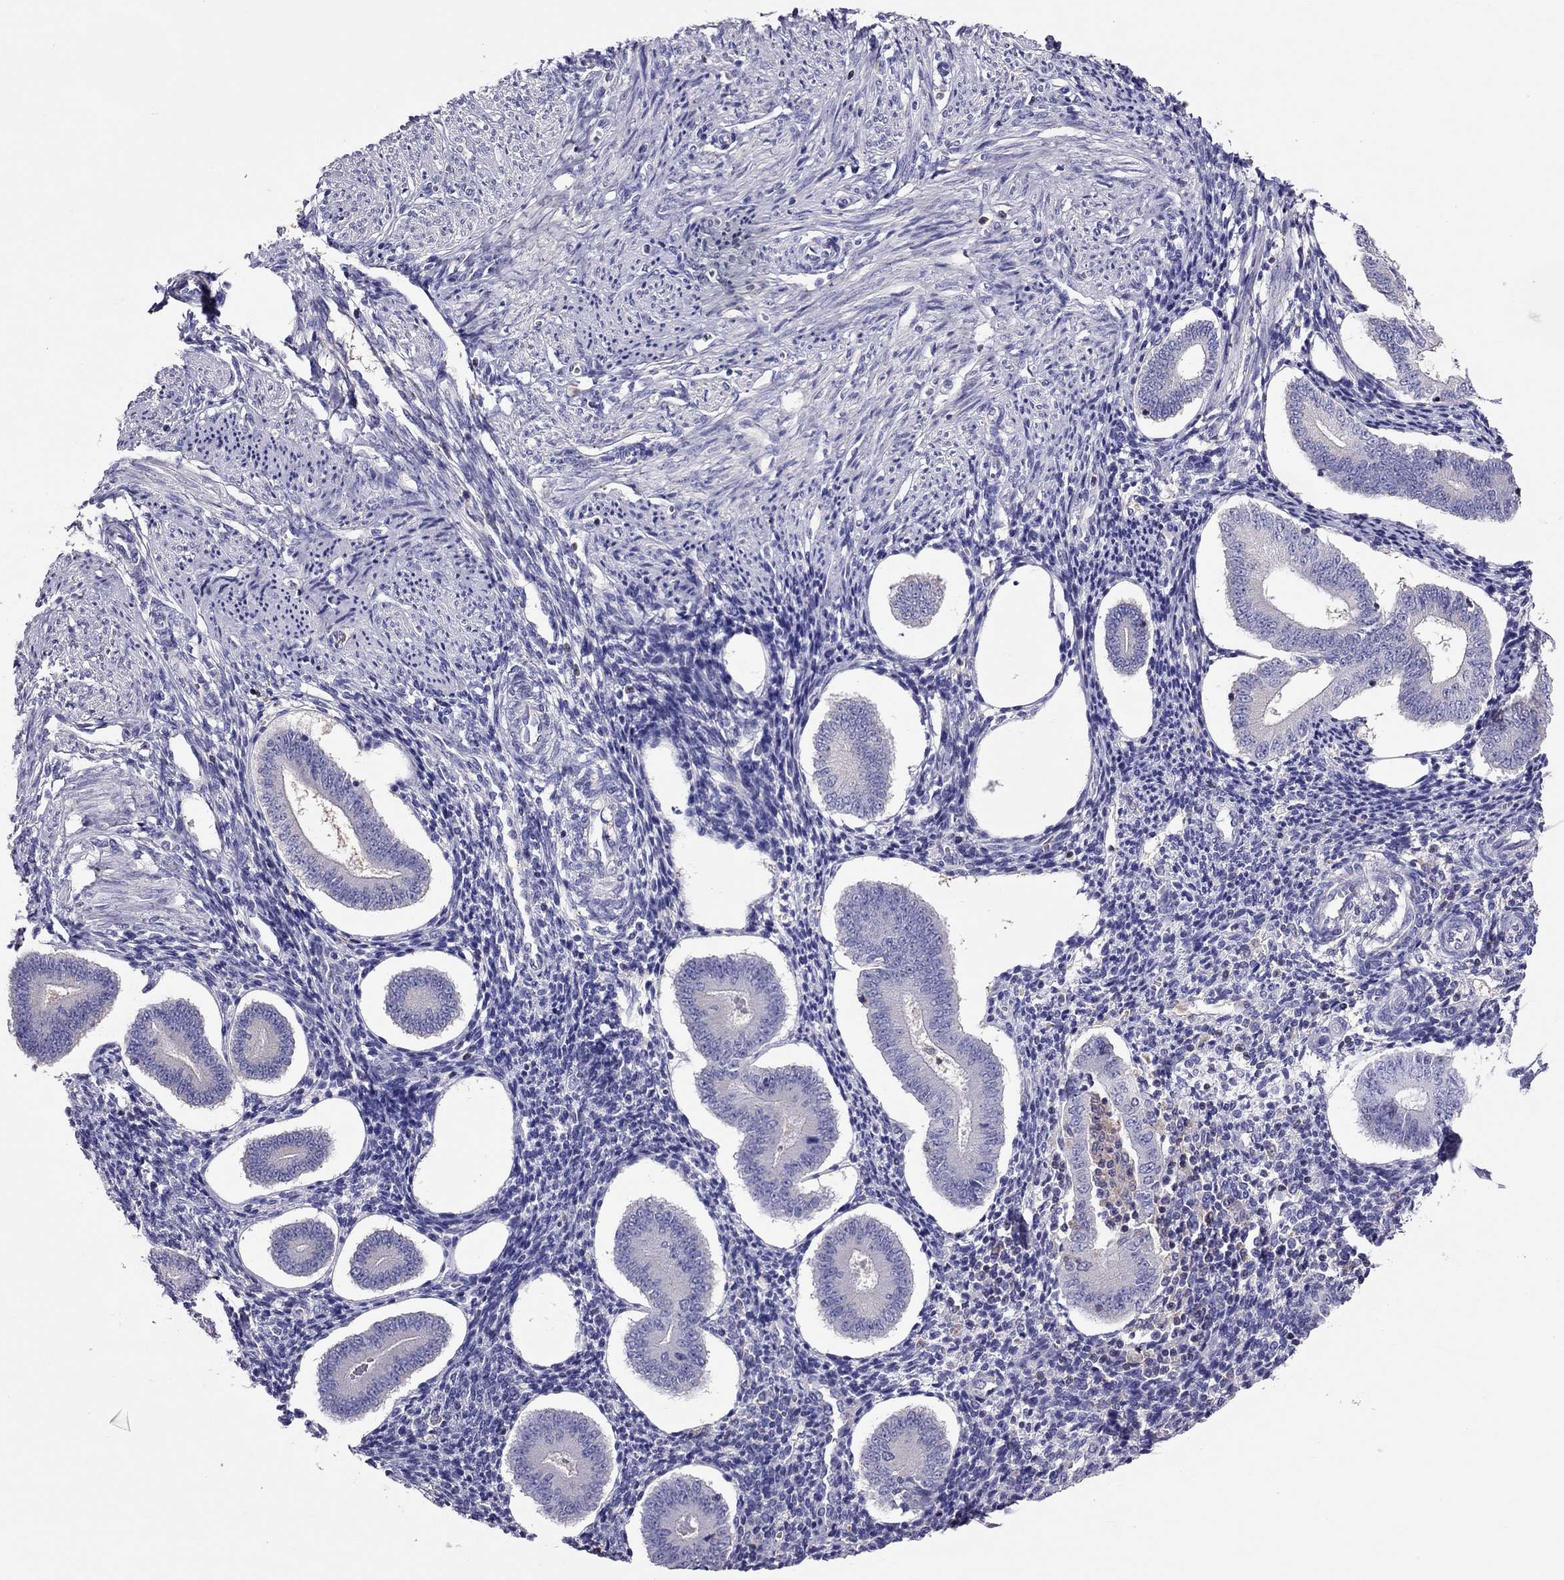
{"staining": {"intensity": "negative", "quantity": "none", "location": "none"}, "tissue": "endometrium", "cell_type": "Cells in endometrial stroma", "image_type": "normal", "snomed": [{"axis": "morphology", "description": "Normal tissue, NOS"}, {"axis": "topography", "description": "Endometrium"}], "caption": "Unremarkable endometrium was stained to show a protein in brown. There is no significant staining in cells in endometrial stroma. (DAB IHC, high magnification).", "gene": "TEX22", "patient": {"sex": "female", "age": 40}}